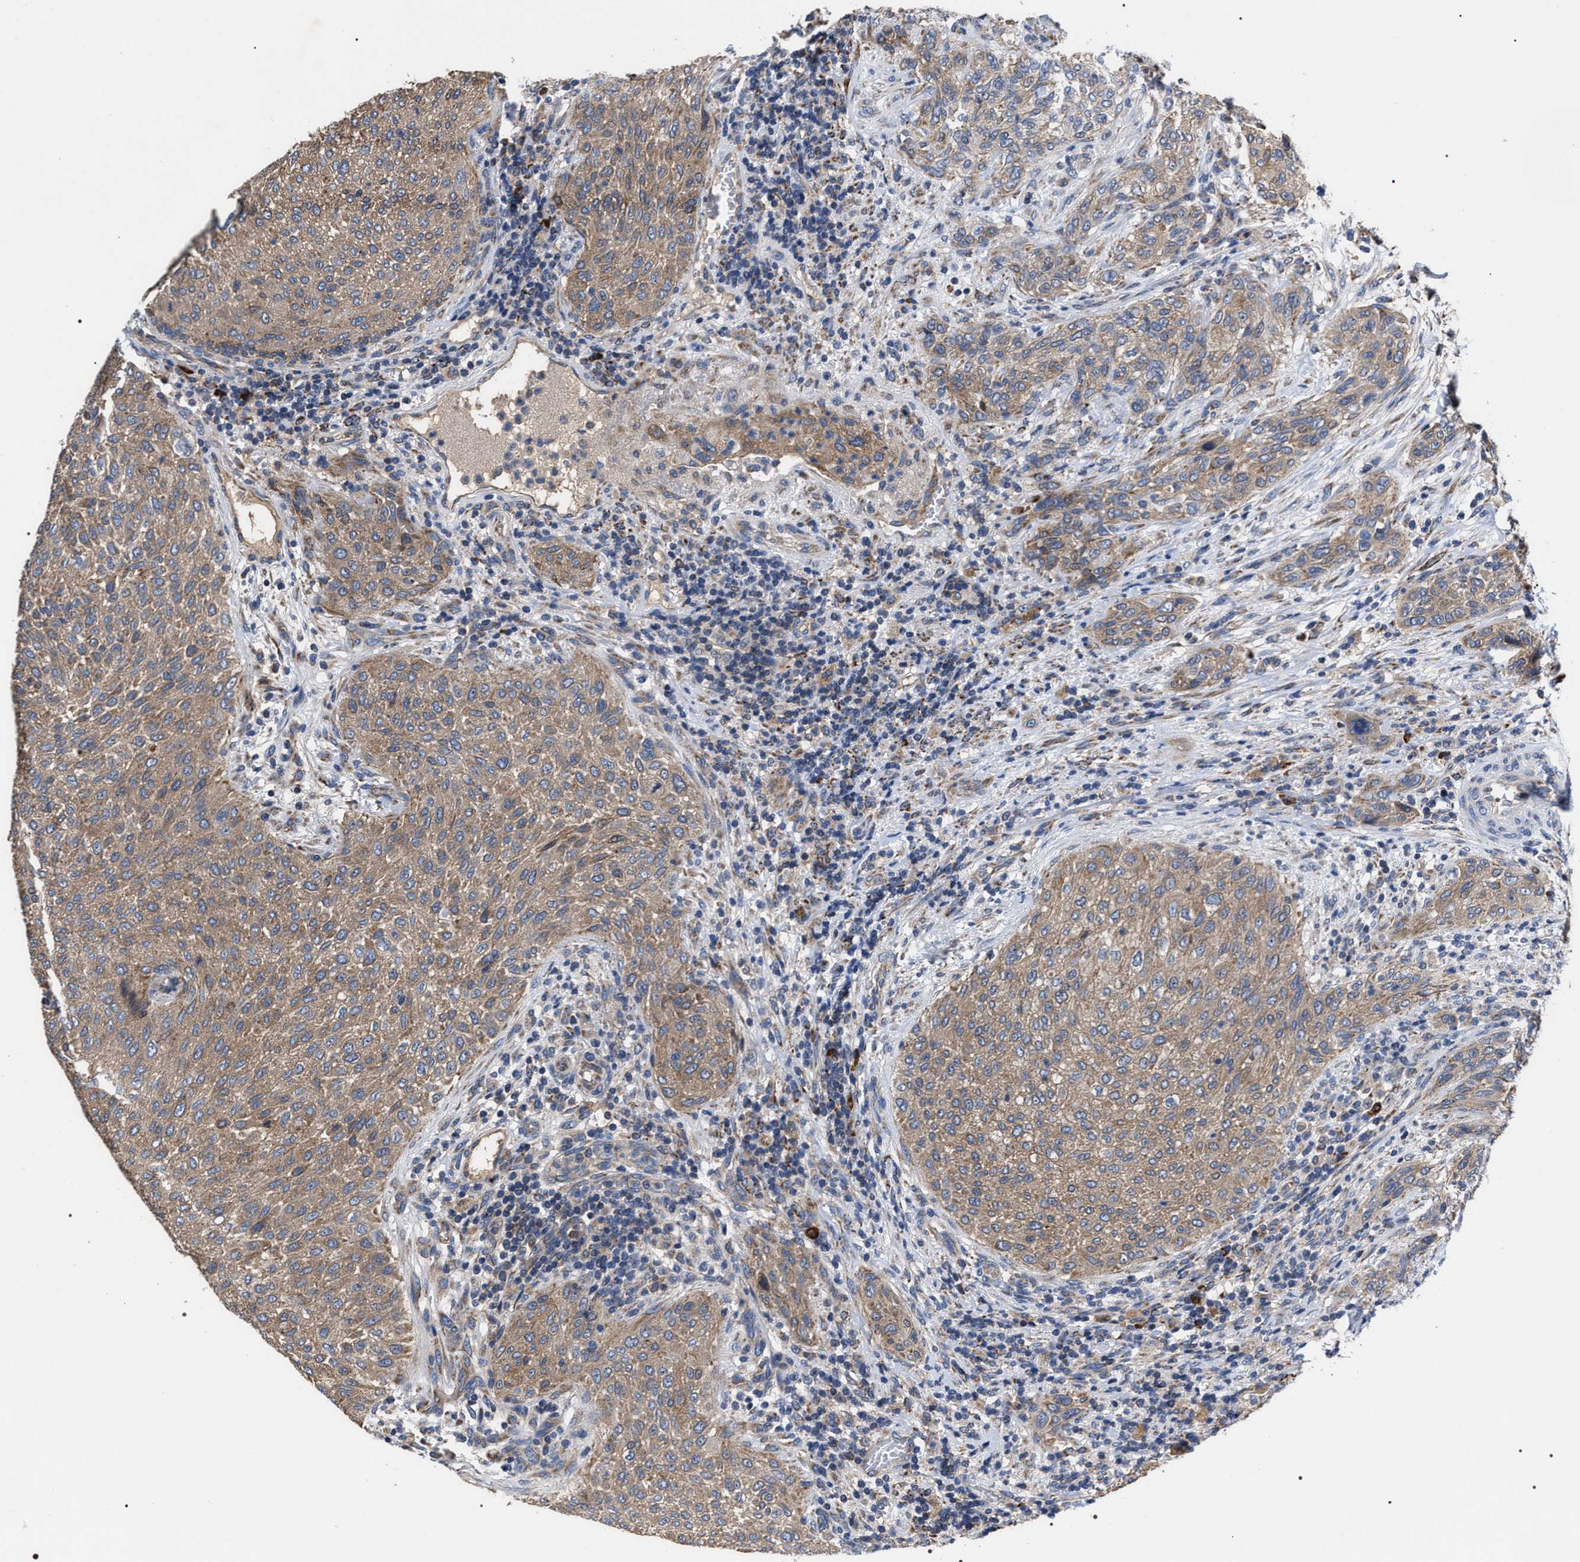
{"staining": {"intensity": "moderate", "quantity": ">75%", "location": "cytoplasmic/membranous"}, "tissue": "urothelial cancer", "cell_type": "Tumor cells", "image_type": "cancer", "snomed": [{"axis": "morphology", "description": "Urothelial carcinoma, Low grade"}, {"axis": "morphology", "description": "Urothelial carcinoma, High grade"}, {"axis": "topography", "description": "Urinary bladder"}], "caption": "IHC histopathology image of human low-grade urothelial carcinoma stained for a protein (brown), which reveals medium levels of moderate cytoplasmic/membranous expression in about >75% of tumor cells.", "gene": "MACC1", "patient": {"sex": "male", "age": 35}}